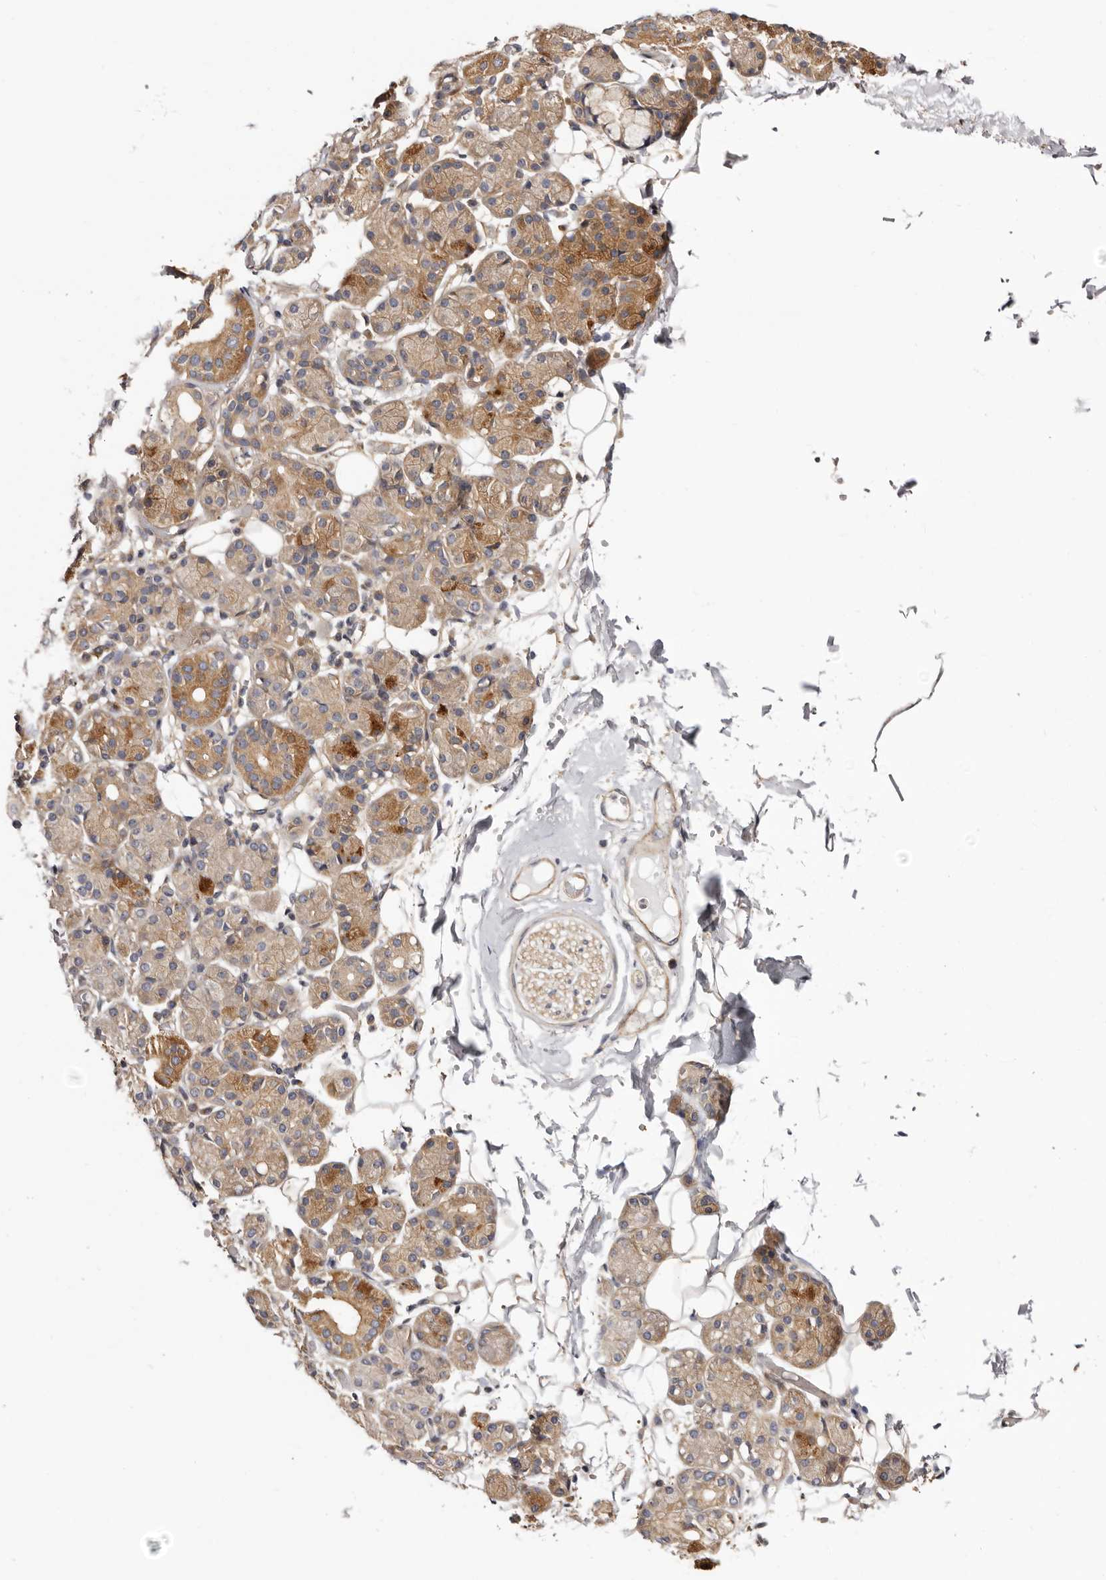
{"staining": {"intensity": "moderate", "quantity": "<25%", "location": "cytoplasmic/membranous"}, "tissue": "salivary gland", "cell_type": "Glandular cells", "image_type": "normal", "snomed": [{"axis": "morphology", "description": "Normal tissue, NOS"}, {"axis": "topography", "description": "Salivary gland"}], "caption": "Protein expression analysis of normal human salivary gland reveals moderate cytoplasmic/membranous staining in about <25% of glandular cells. The staining was performed using DAB, with brown indicating positive protein expression. Nuclei are stained blue with hematoxylin.", "gene": "PANK4", "patient": {"sex": "male", "age": 63}}